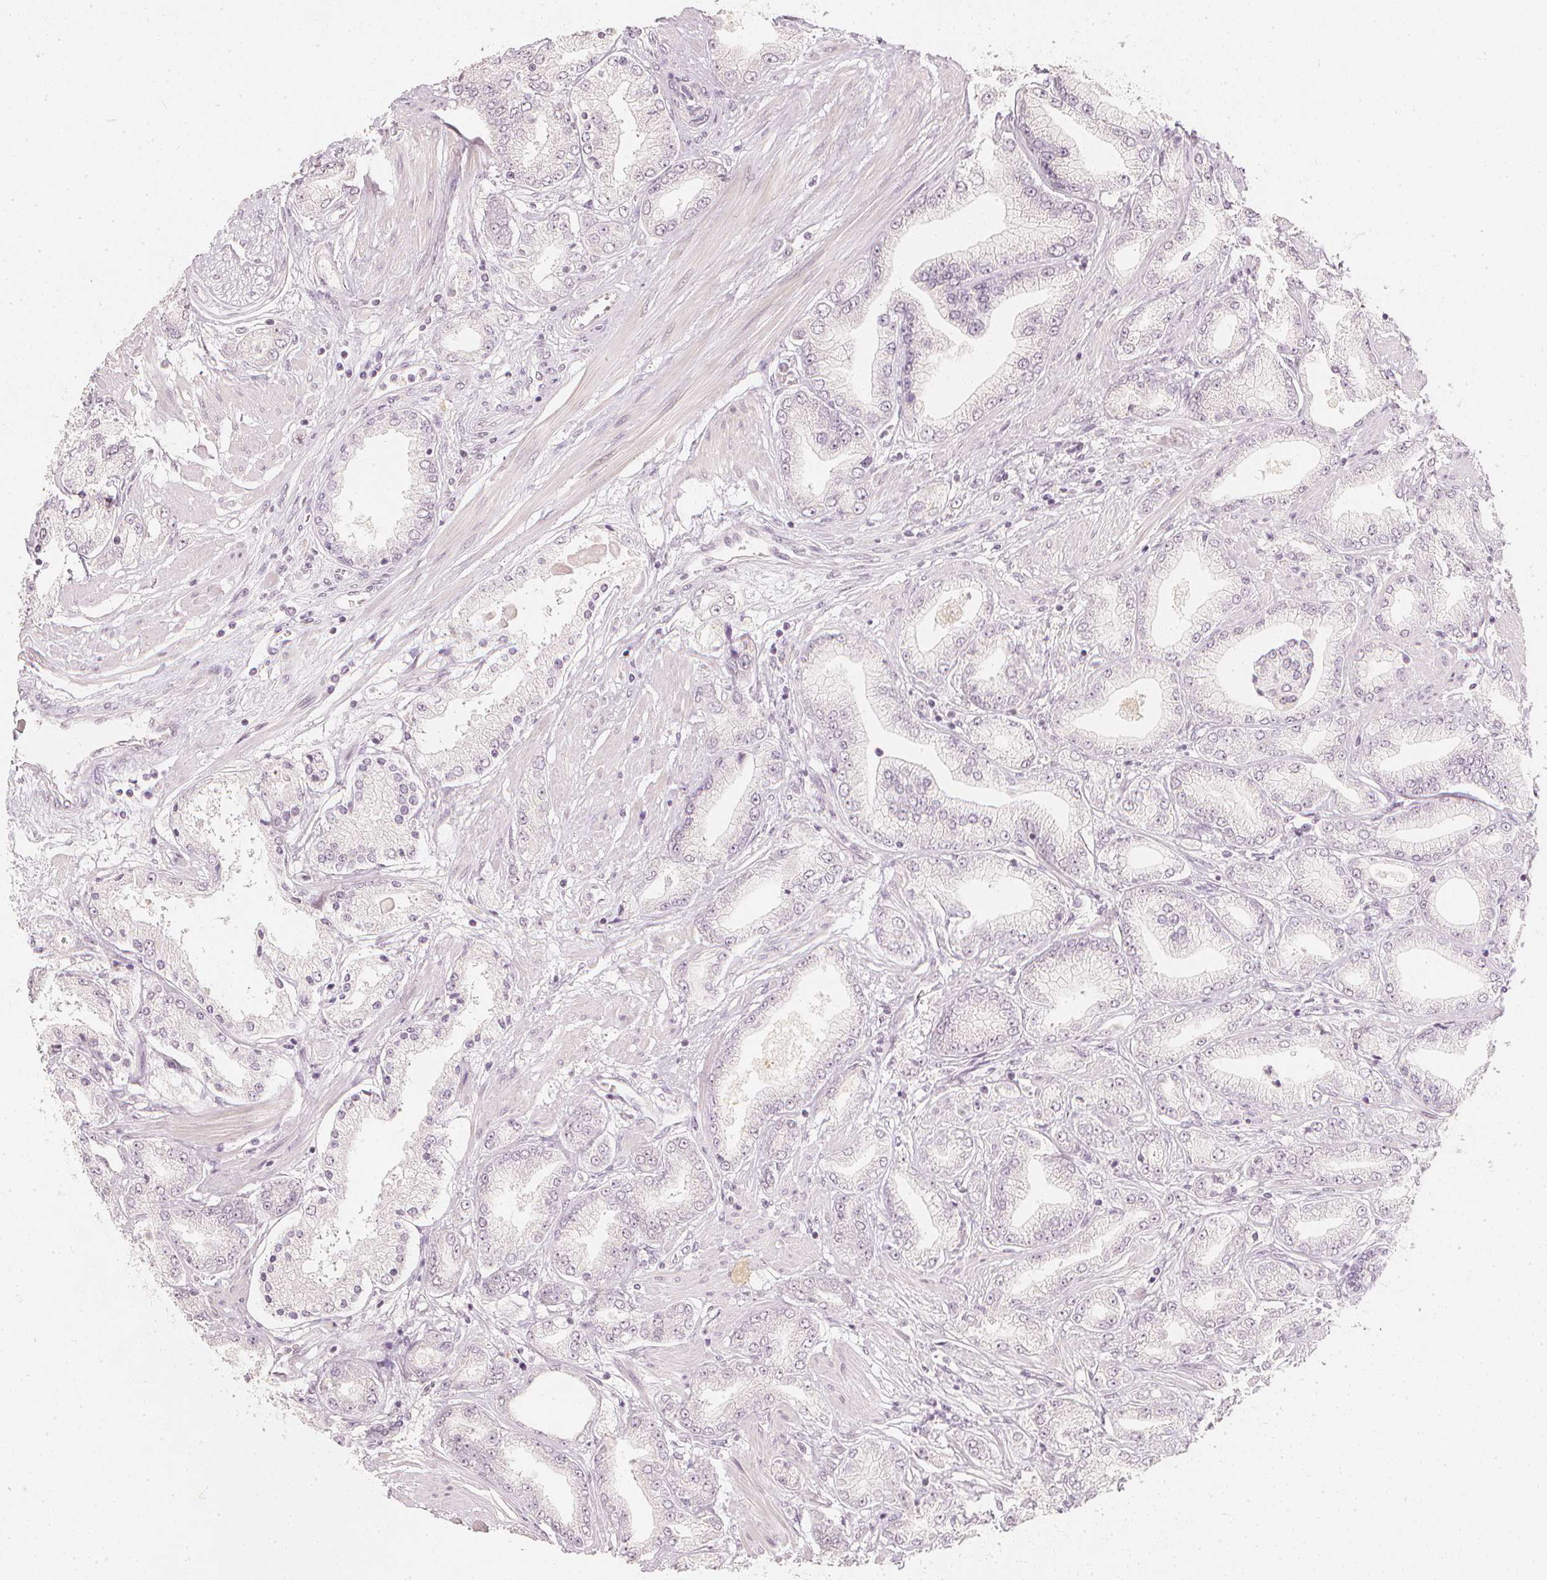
{"staining": {"intensity": "negative", "quantity": "none", "location": "none"}, "tissue": "prostate cancer", "cell_type": "Tumor cells", "image_type": "cancer", "snomed": [{"axis": "morphology", "description": "Adenocarcinoma, High grade"}, {"axis": "topography", "description": "Prostate"}], "caption": "IHC histopathology image of neoplastic tissue: adenocarcinoma (high-grade) (prostate) stained with DAB (3,3'-diaminobenzidine) reveals no significant protein expression in tumor cells. Brightfield microscopy of IHC stained with DAB (brown) and hematoxylin (blue), captured at high magnification.", "gene": "CALB1", "patient": {"sex": "male", "age": 67}}